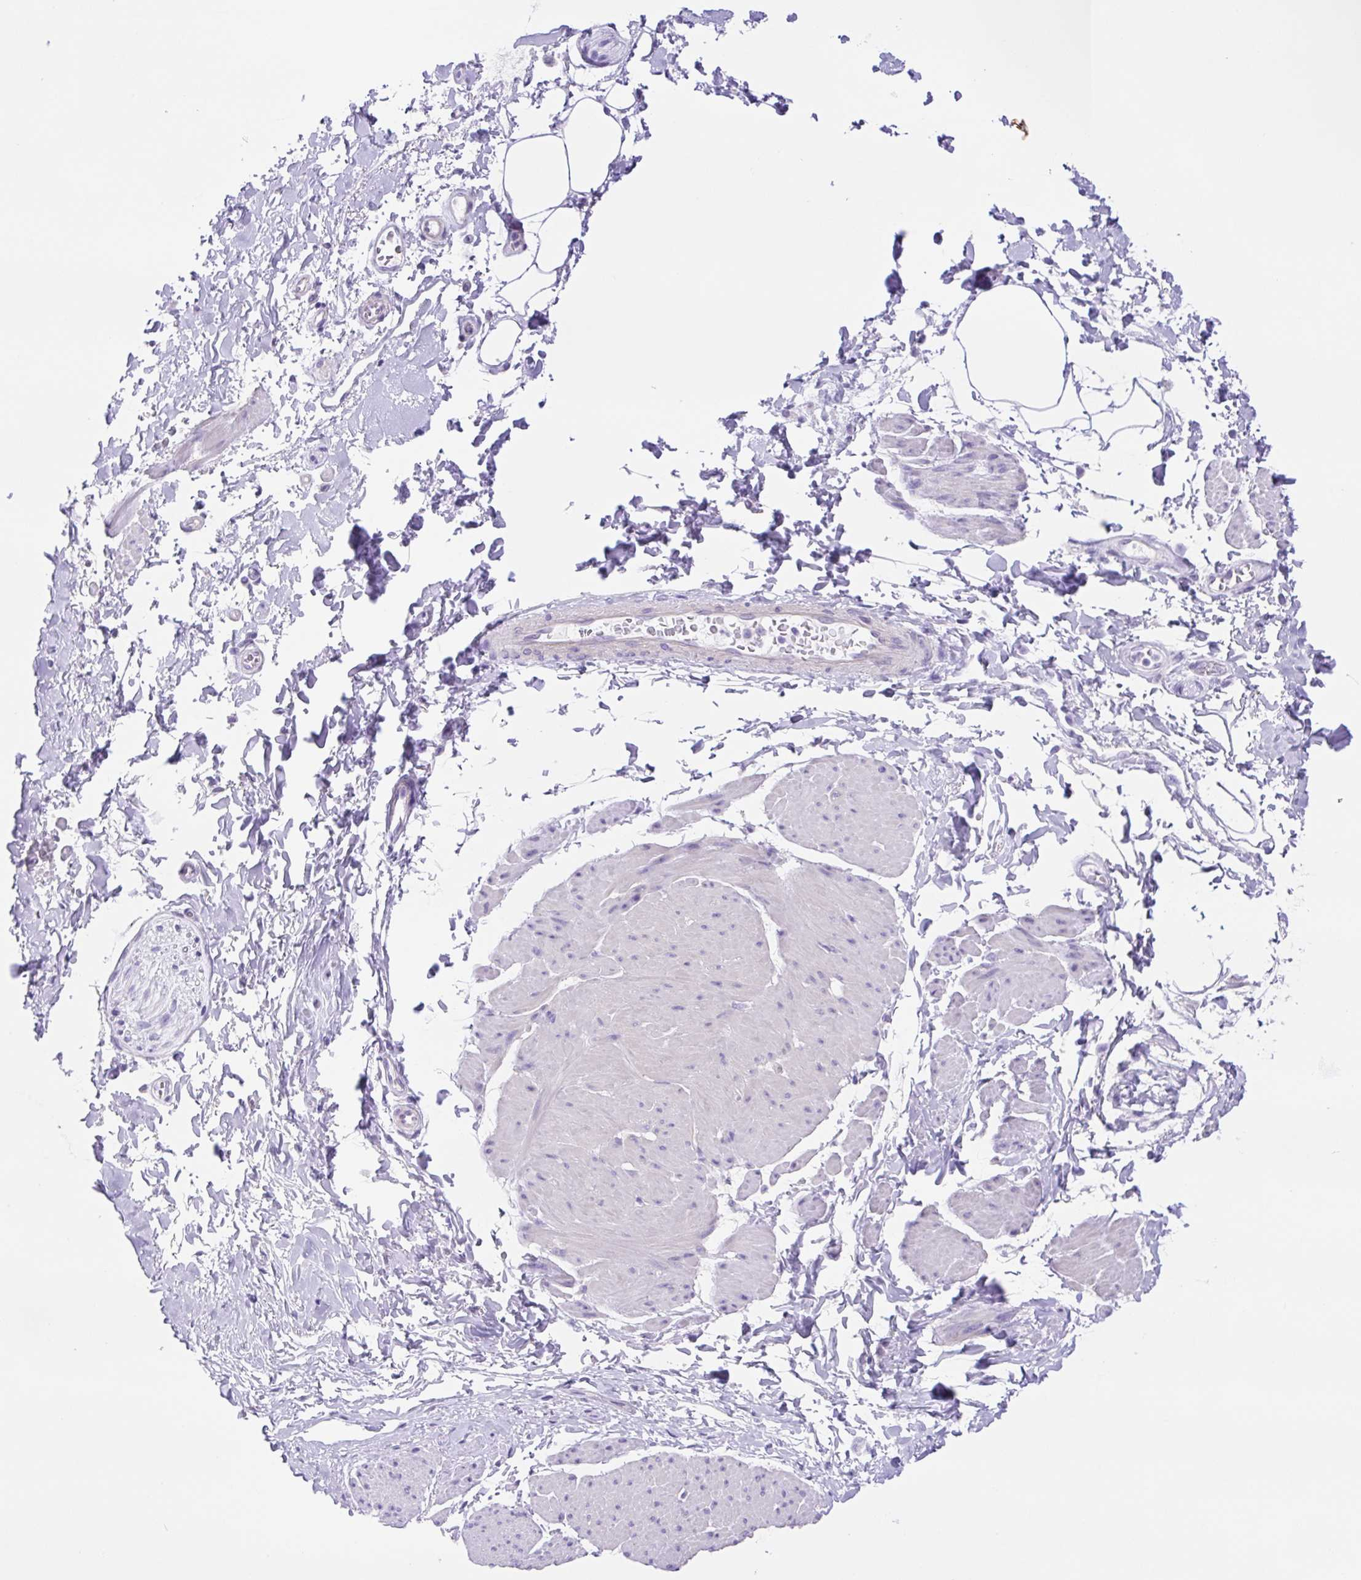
{"staining": {"intensity": "negative", "quantity": "none", "location": "none"}, "tissue": "adipose tissue", "cell_type": "Adipocytes", "image_type": "normal", "snomed": [{"axis": "morphology", "description": "Normal tissue, NOS"}, {"axis": "topography", "description": "Urinary bladder"}, {"axis": "topography", "description": "Peripheral nerve tissue"}], "caption": "DAB (3,3'-diaminobenzidine) immunohistochemical staining of unremarkable human adipose tissue shows no significant staining in adipocytes.", "gene": "CDSN", "patient": {"sex": "female", "age": 60}}